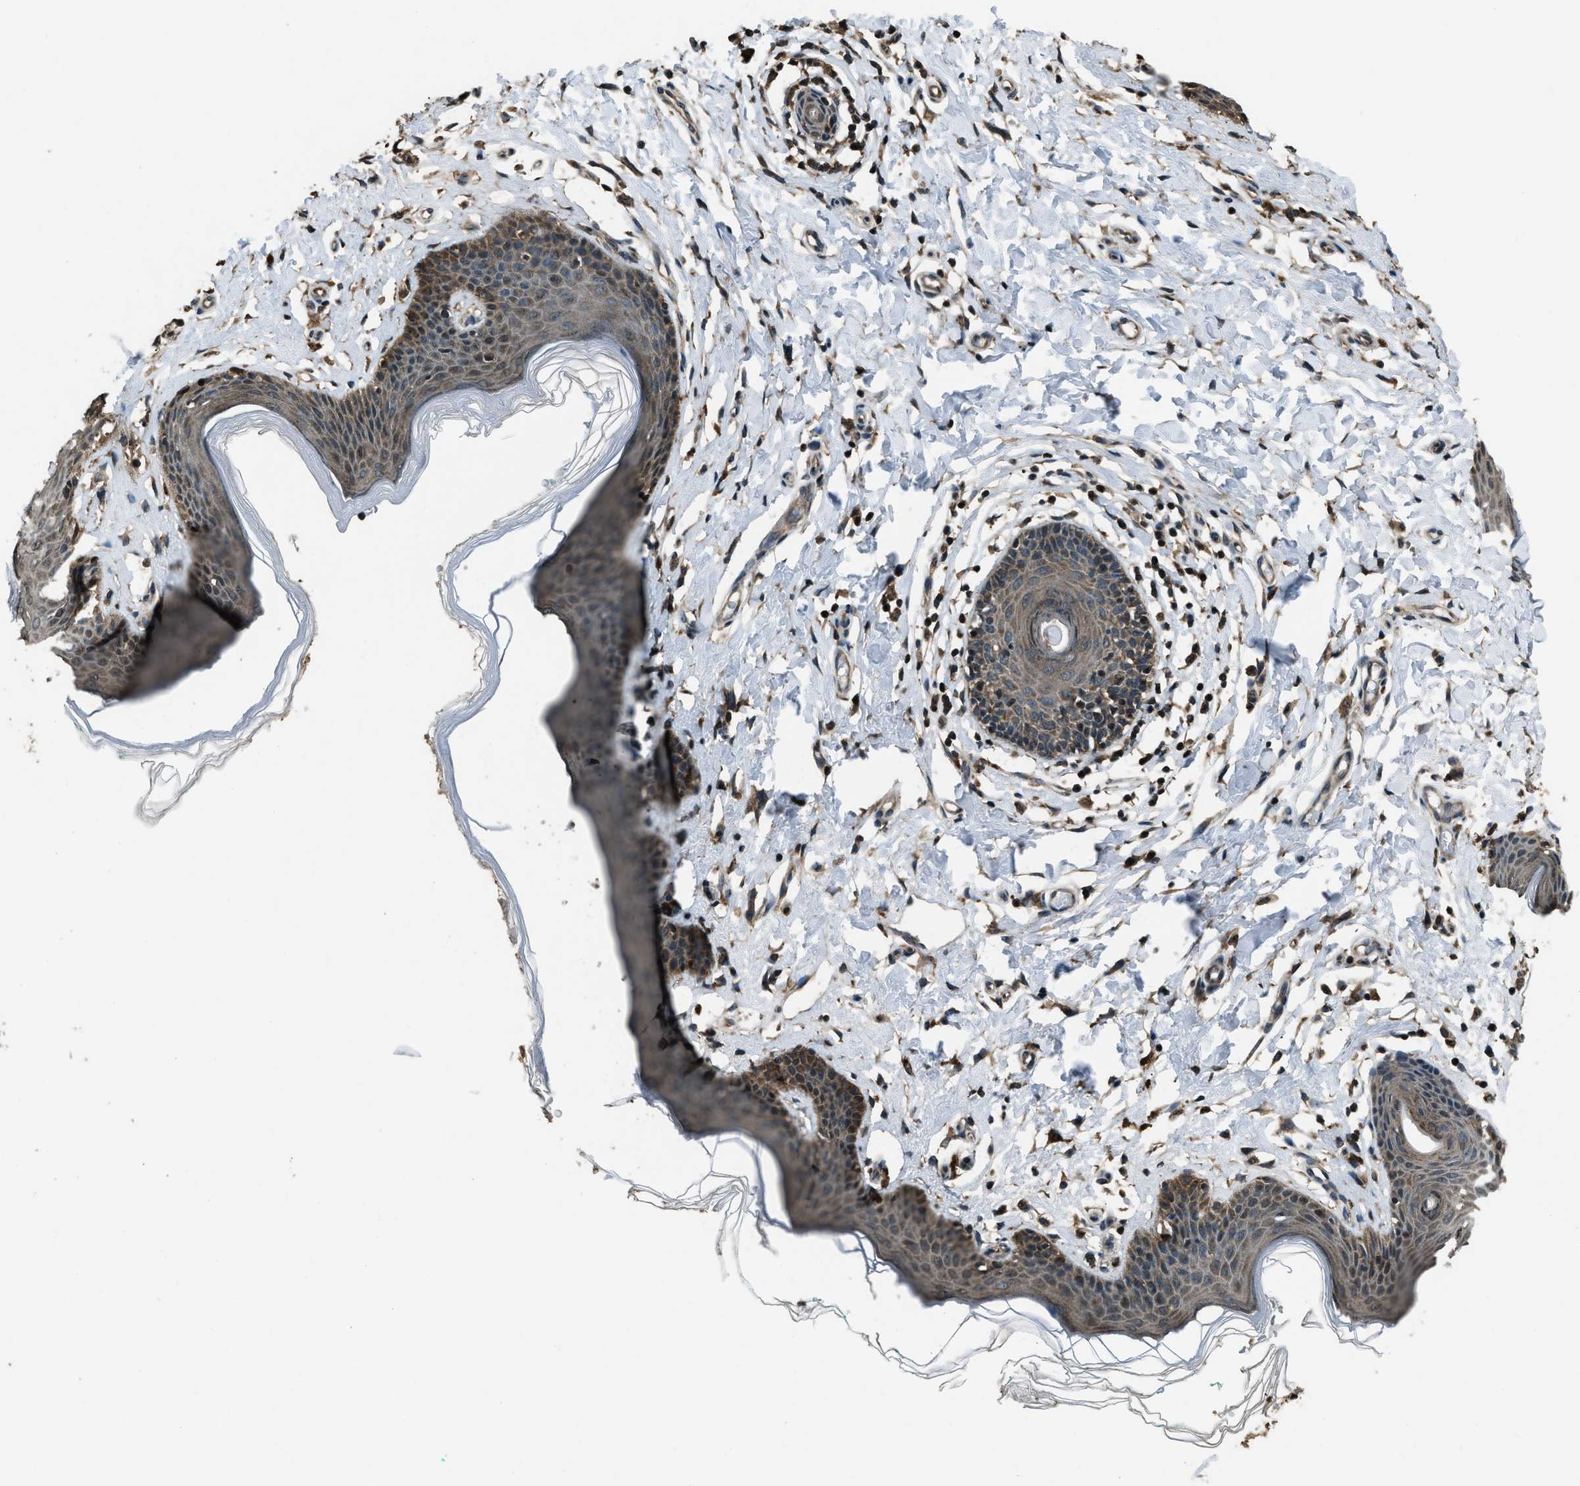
{"staining": {"intensity": "moderate", "quantity": "25%-75%", "location": "cytoplasmic/membranous,nuclear"}, "tissue": "skin", "cell_type": "Epidermal cells", "image_type": "normal", "snomed": [{"axis": "morphology", "description": "Normal tissue, NOS"}, {"axis": "topography", "description": "Vulva"}], "caption": "Immunohistochemistry of normal human skin reveals medium levels of moderate cytoplasmic/membranous,nuclear positivity in about 25%-75% of epidermal cells. (Stains: DAB (3,3'-diaminobenzidine) in brown, nuclei in blue, Microscopy: brightfield microscopy at high magnification).", "gene": "TRIM4", "patient": {"sex": "female", "age": 66}}